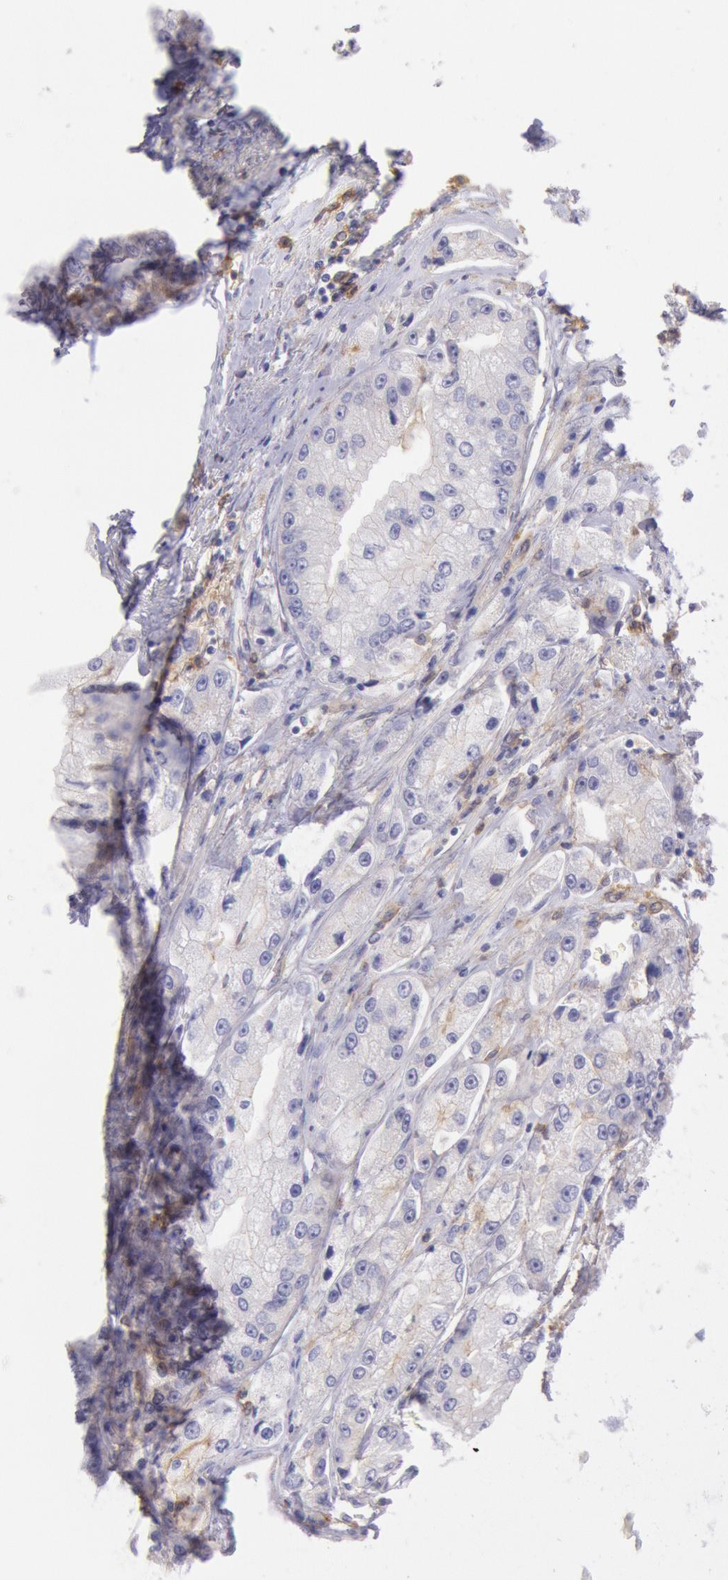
{"staining": {"intensity": "weak", "quantity": "<25%", "location": "cytoplasmic/membranous"}, "tissue": "prostate cancer", "cell_type": "Tumor cells", "image_type": "cancer", "snomed": [{"axis": "morphology", "description": "Adenocarcinoma, Medium grade"}, {"axis": "topography", "description": "Prostate"}], "caption": "This is an IHC photomicrograph of human prostate cancer (adenocarcinoma (medium-grade)). There is no expression in tumor cells.", "gene": "LYN", "patient": {"sex": "male", "age": 72}}